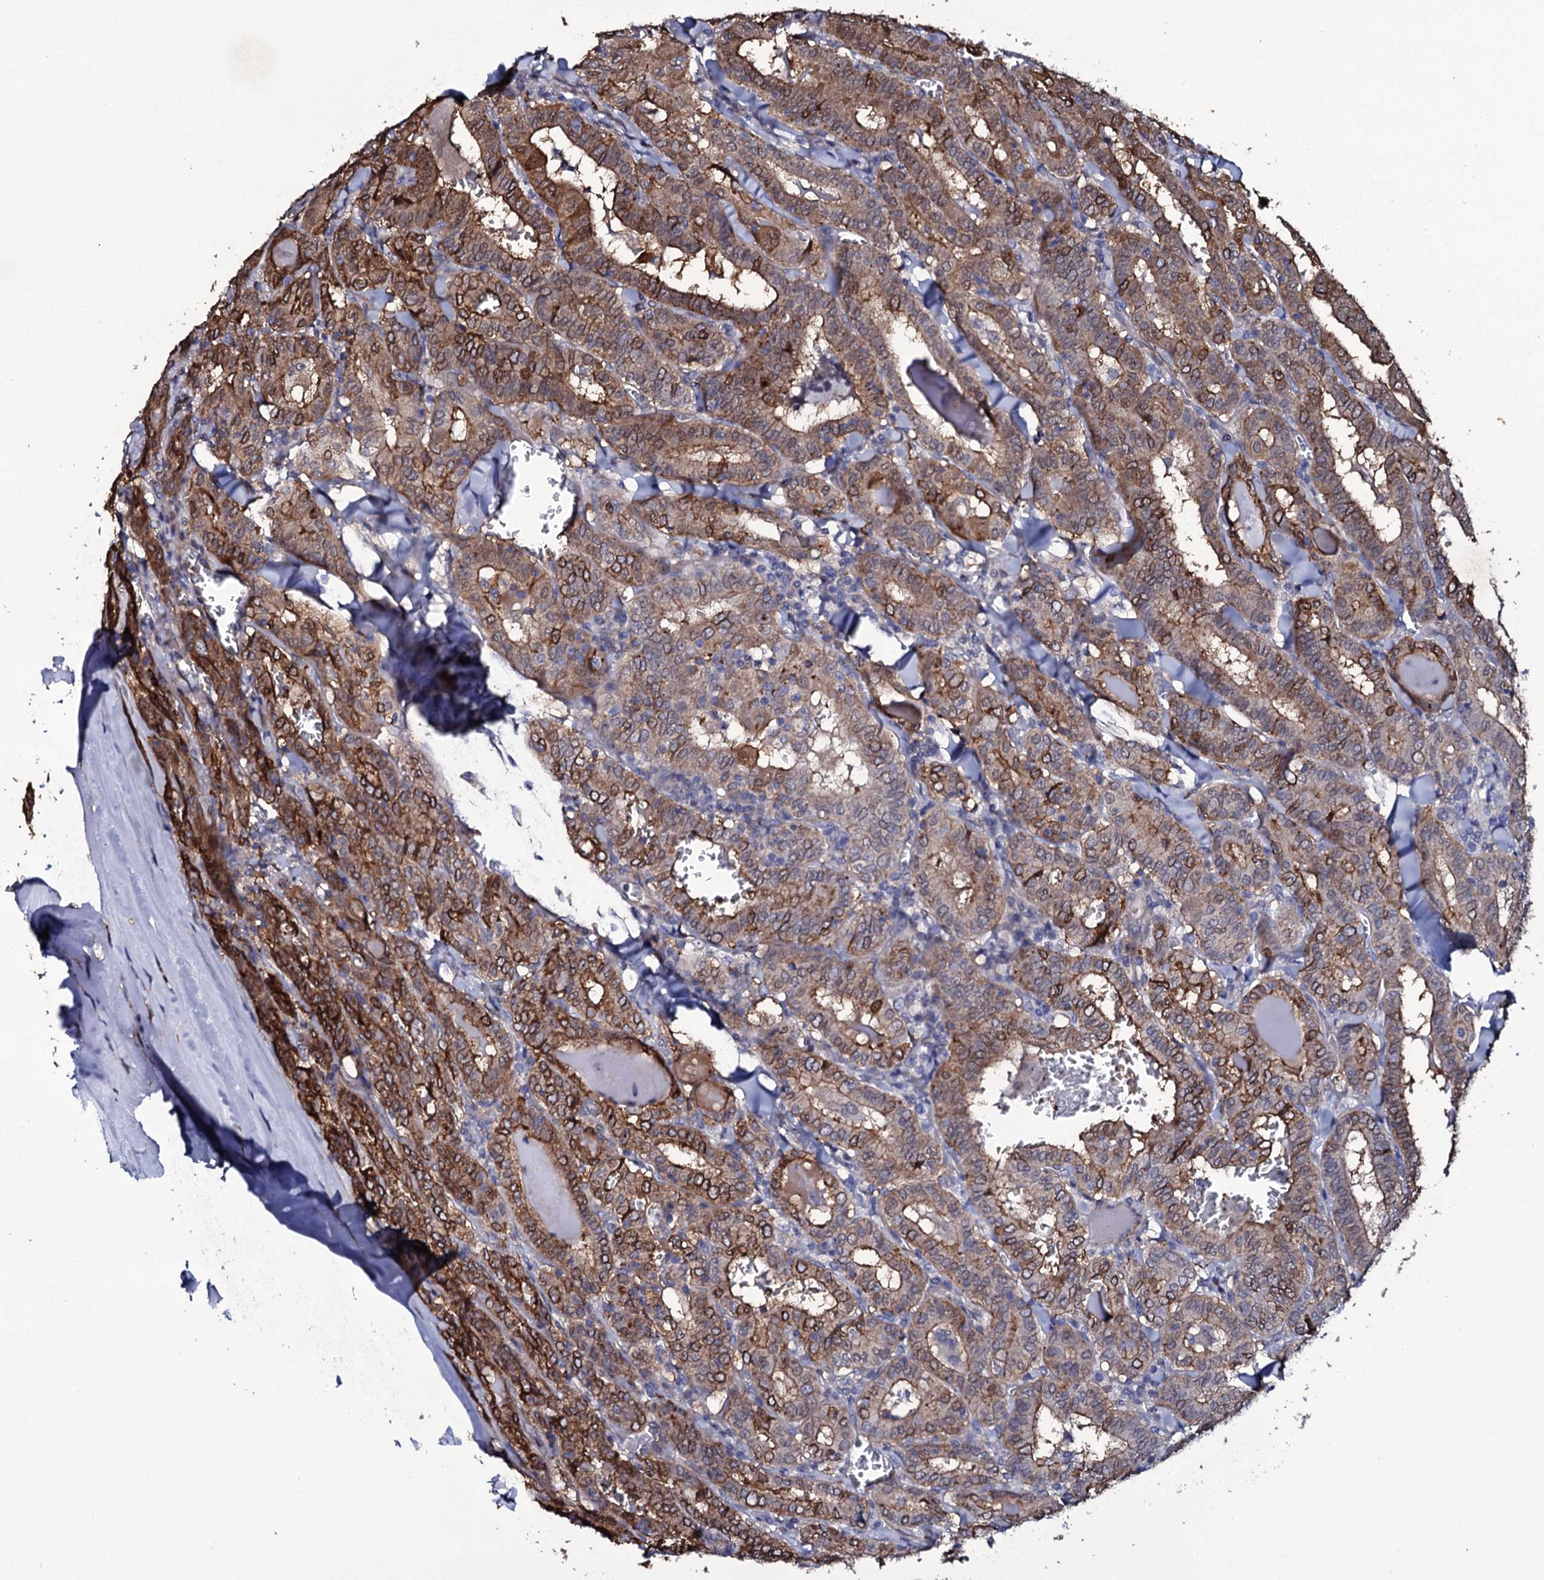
{"staining": {"intensity": "strong", "quantity": ">75%", "location": "cytoplasmic/membranous"}, "tissue": "thyroid cancer", "cell_type": "Tumor cells", "image_type": "cancer", "snomed": [{"axis": "morphology", "description": "Papillary adenocarcinoma, NOS"}, {"axis": "topography", "description": "Thyroid gland"}], "caption": "Papillary adenocarcinoma (thyroid) stained with a protein marker demonstrates strong staining in tumor cells.", "gene": "TTC23", "patient": {"sex": "female", "age": 72}}